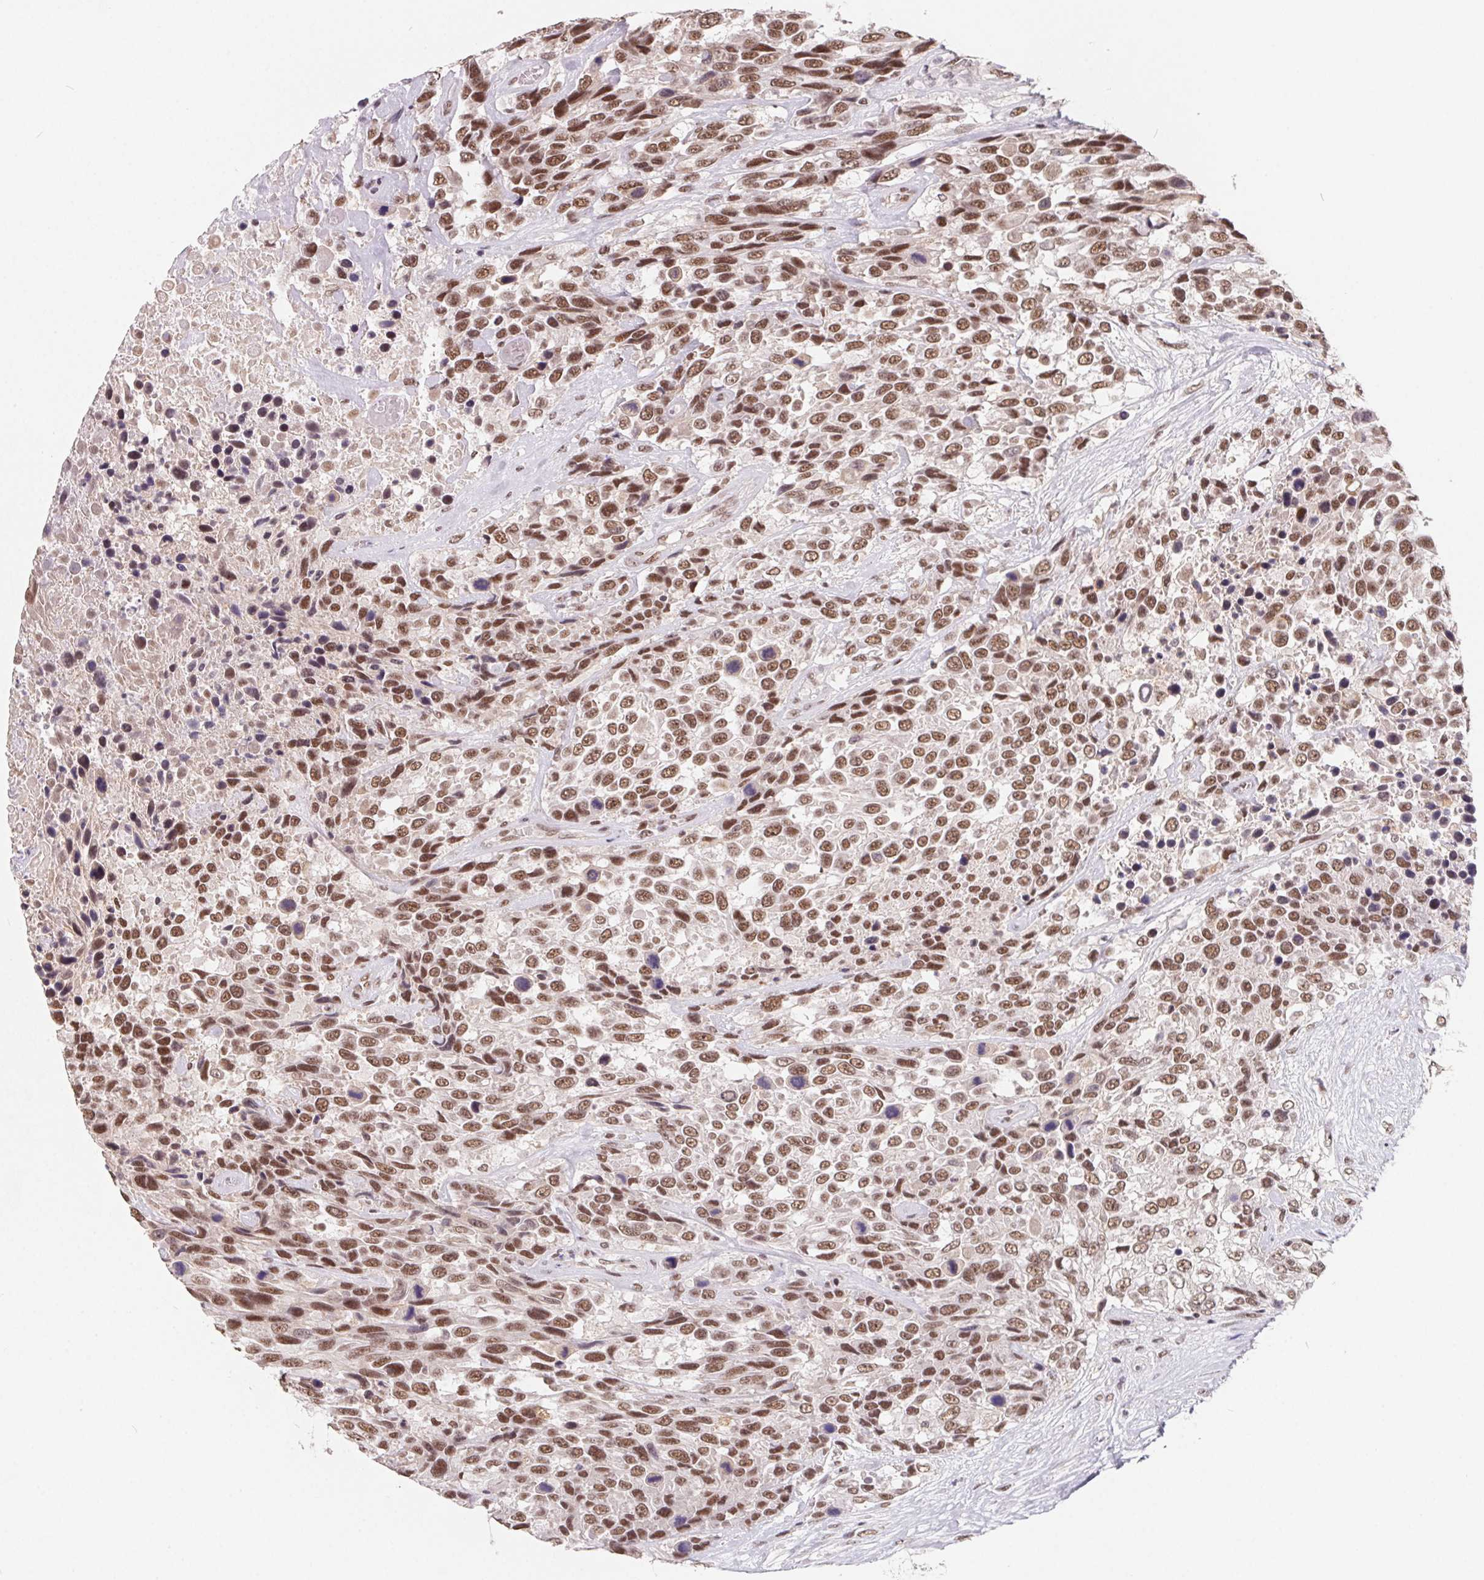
{"staining": {"intensity": "moderate", "quantity": ">75%", "location": "nuclear"}, "tissue": "urothelial cancer", "cell_type": "Tumor cells", "image_type": "cancer", "snomed": [{"axis": "morphology", "description": "Urothelial carcinoma, High grade"}, {"axis": "topography", "description": "Urinary bladder"}], "caption": "Moderate nuclear protein positivity is identified in about >75% of tumor cells in urothelial cancer.", "gene": "TCERG1", "patient": {"sex": "female", "age": 70}}